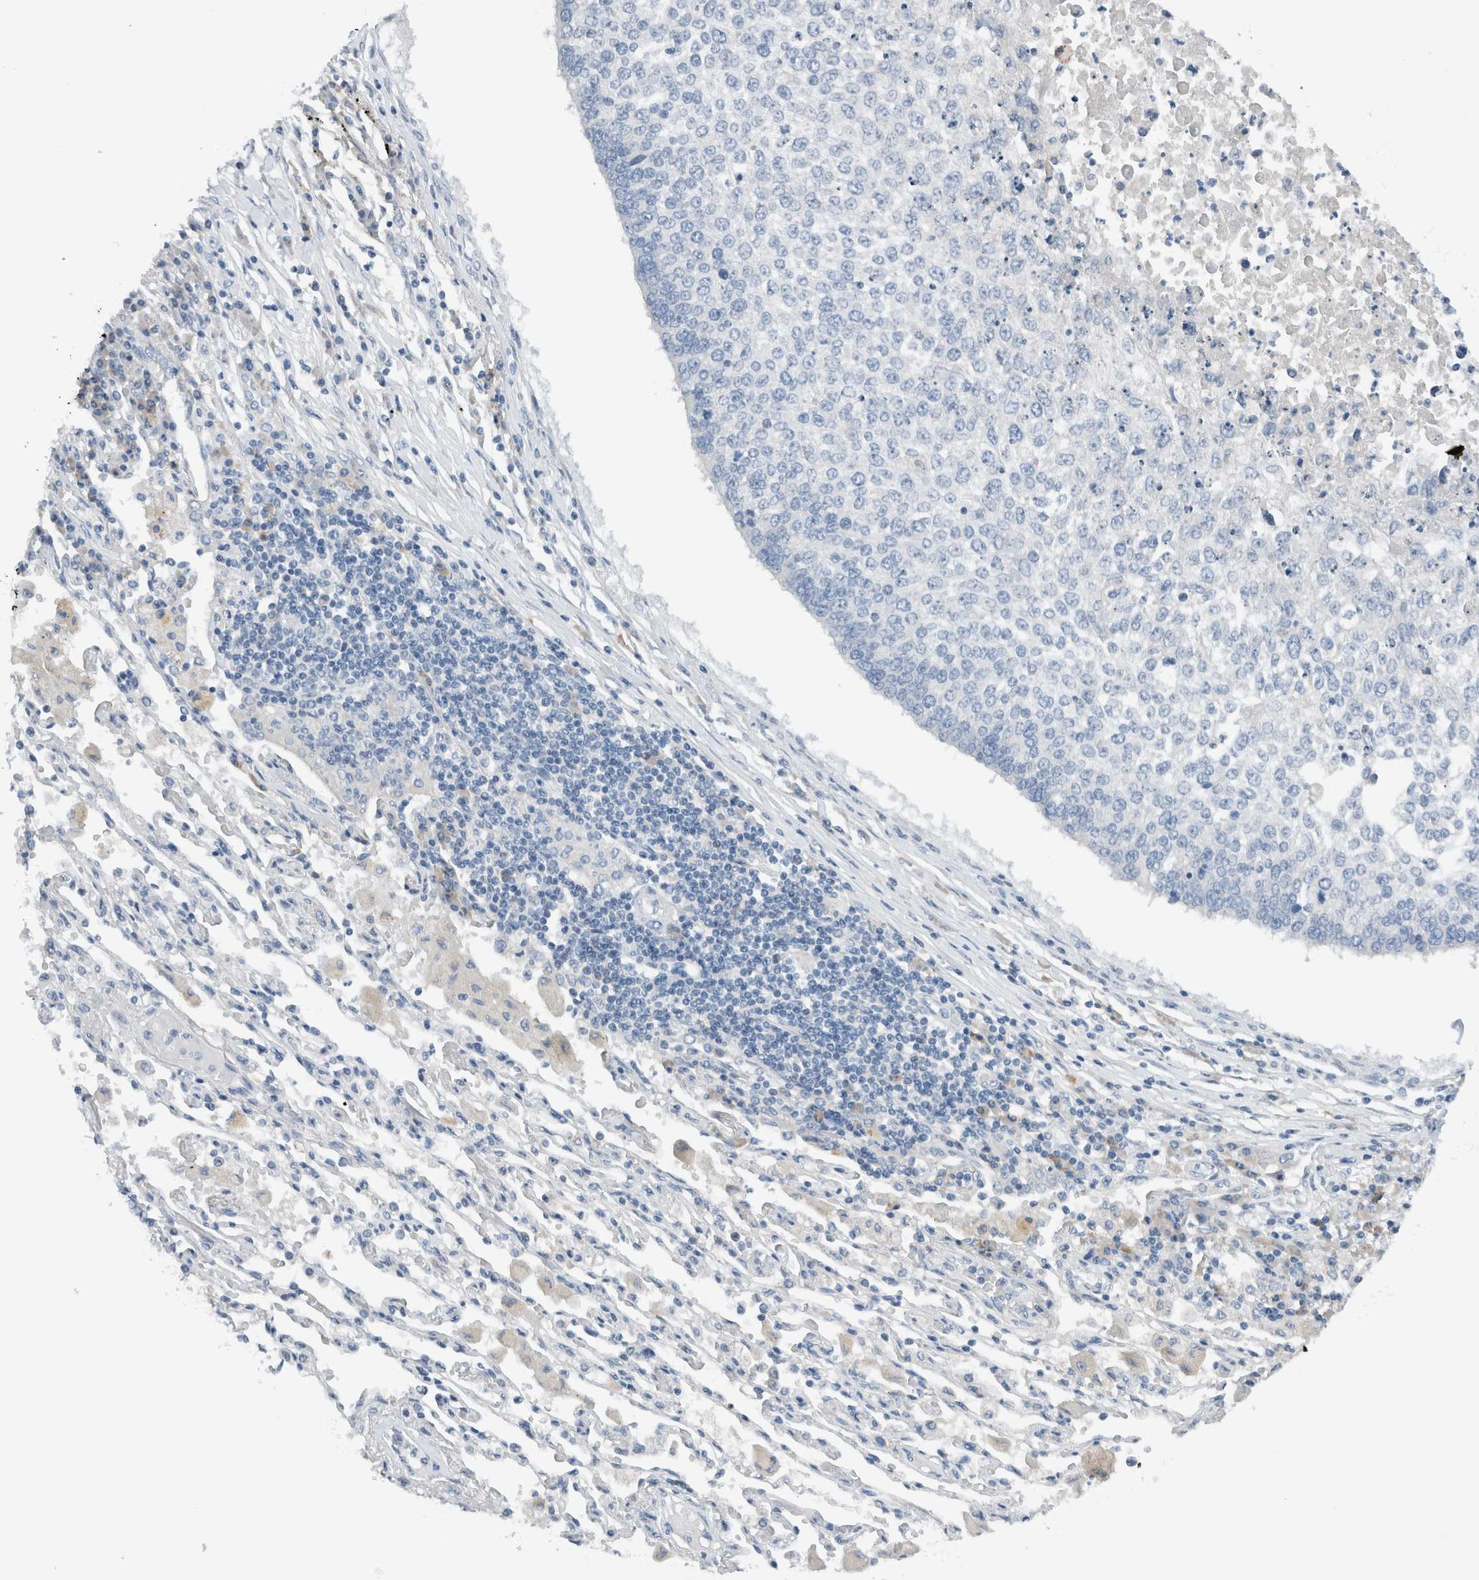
{"staining": {"intensity": "negative", "quantity": "none", "location": "none"}, "tissue": "lung cancer", "cell_type": "Tumor cells", "image_type": "cancer", "snomed": [{"axis": "morphology", "description": "Normal tissue, NOS"}, {"axis": "morphology", "description": "Squamous cell carcinoma, NOS"}, {"axis": "topography", "description": "Cartilage tissue"}, {"axis": "topography", "description": "Bronchus"}, {"axis": "topography", "description": "Lung"}, {"axis": "topography", "description": "Peripheral nerve tissue"}], "caption": "High power microscopy photomicrograph of an immunohistochemistry micrograph of lung cancer, revealing no significant expression in tumor cells.", "gene": "DUOX1", "patient": {"sex": "female", "age": 49}}